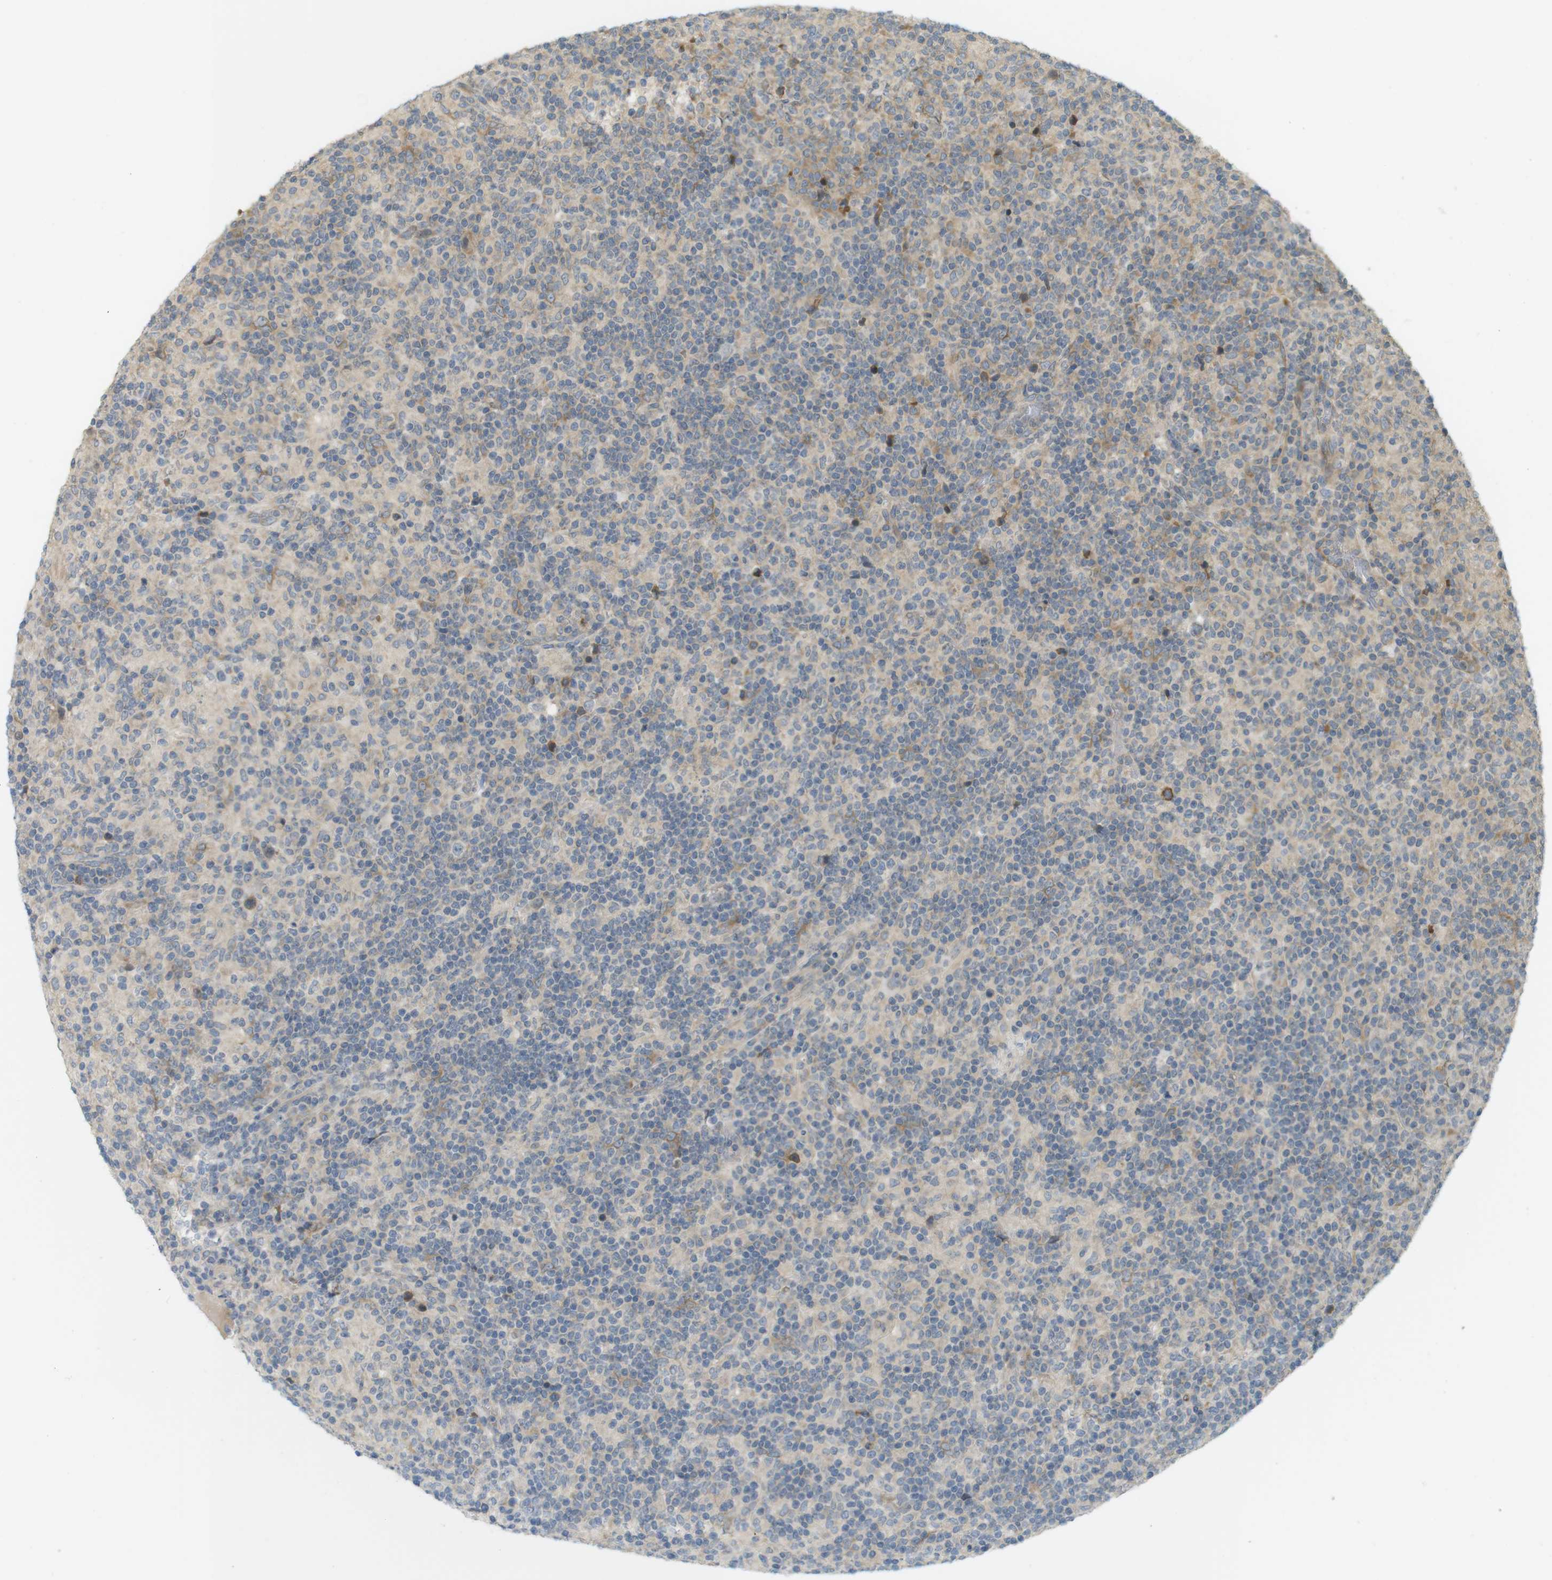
{"staining": {"intensity": "negative", "quantity": "none", "location": "none"}, "tissue": "lymphoma", "cell_type": "Tumor cells", "image_type": "cancer", "snomed": [{"axis": "morphology", "description": "Hodgkin's disease, NOS"}, {"axis": "topography", "description": "Lymph node"}], "caption": "There is no significant staining in tumor cells of lymphoma.", "gene": "CLRN3", "patient": {"sex": "male", "age": 70}}